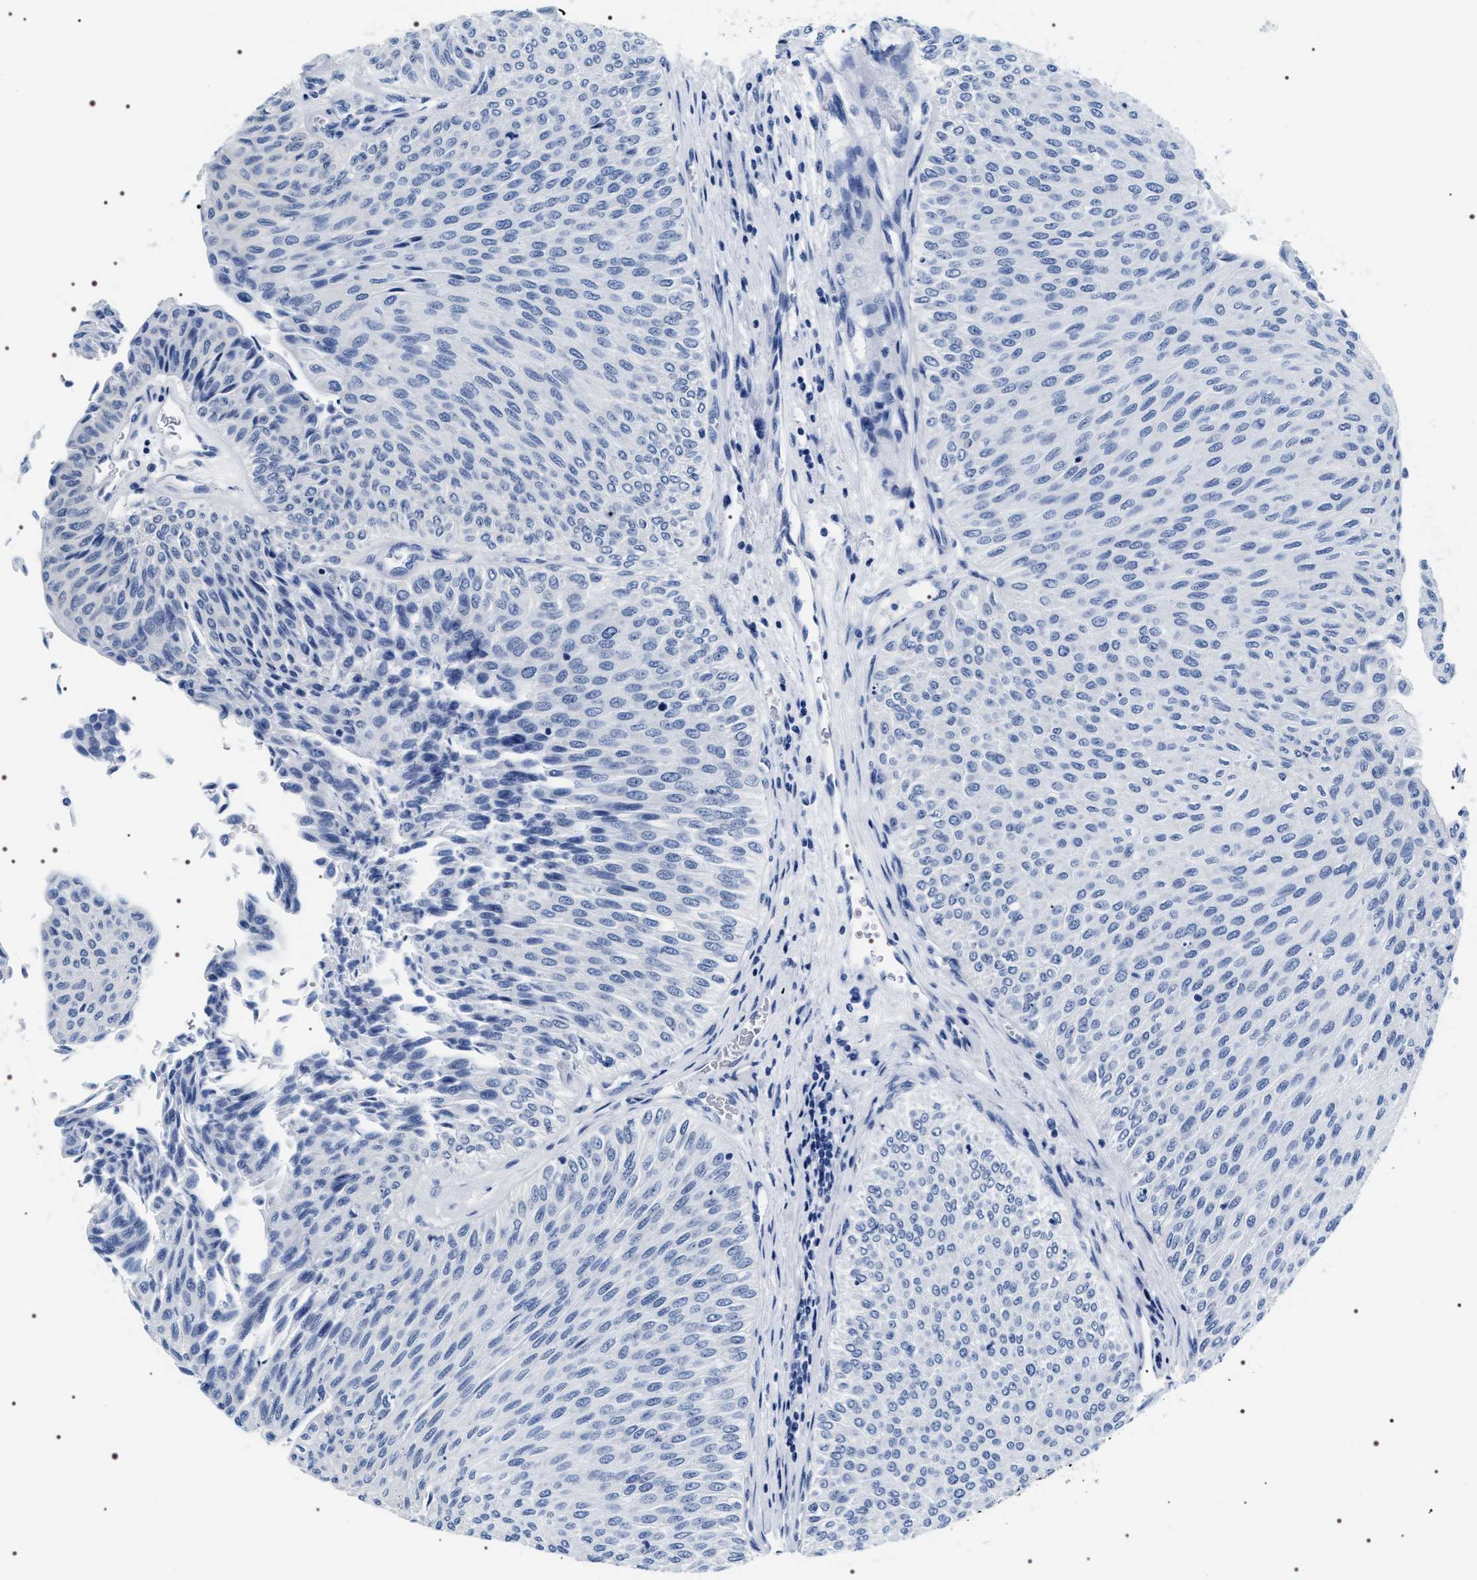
{"staining": {"intensity": "negative", "quantity": "none", "location": "none"}, "tissue": "urothelial cancer", "cell_type": "Tumor cells", "image_type": "cancer", "snomed": [{"axis": "morphology", "description": "Urothelial carcinoma, Low grade"}, {"axis": "topography", "description": "Urinary bladder"}], "caption": "Immunohistochemistry (IHC) of urothelial carcinoma (low-grade) shows no positivity in tumor cells.", "gene": "ADH4", "patient": {"sex": "male", "age": 78}}